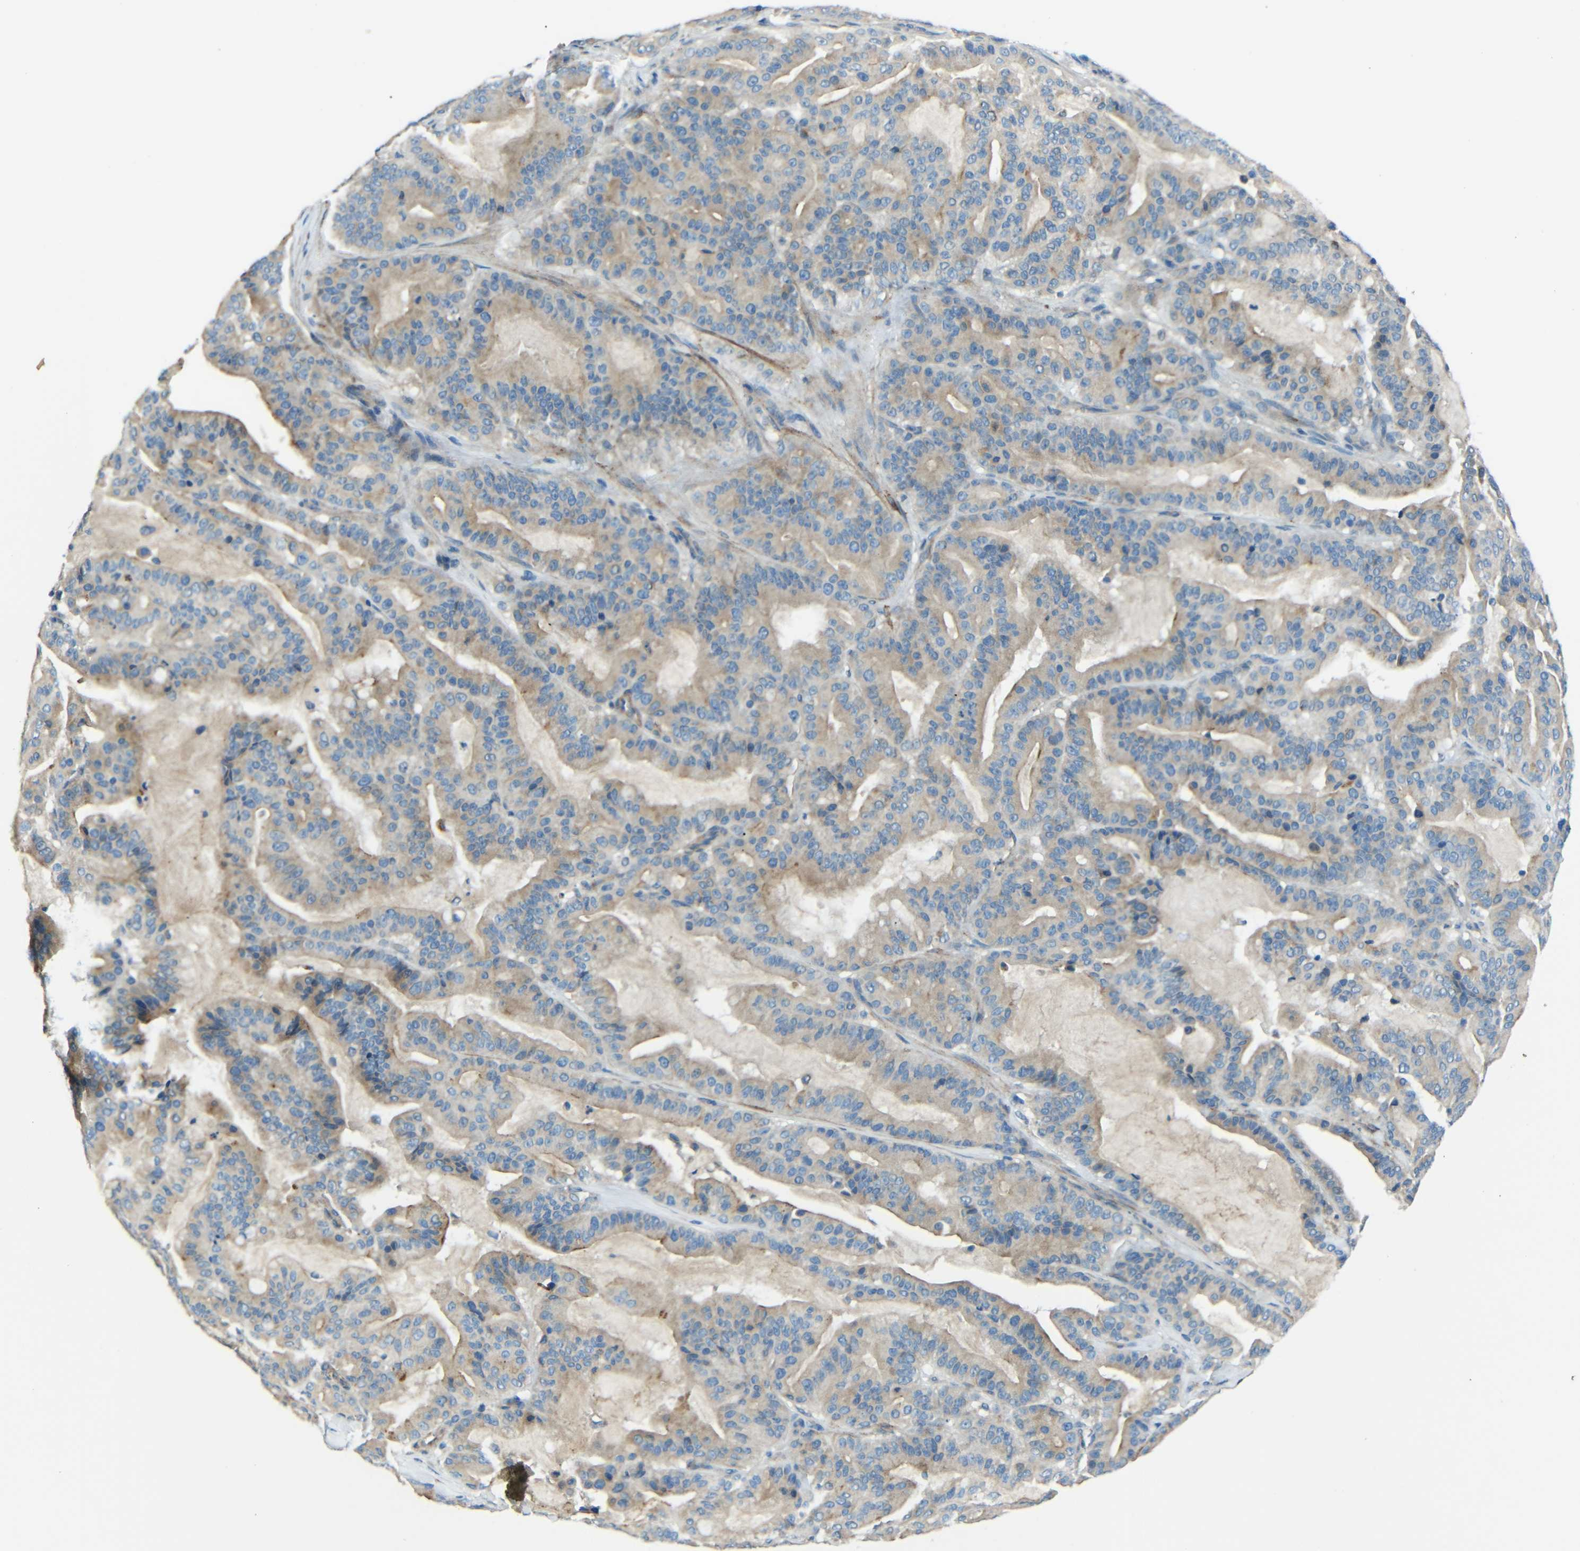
{"staining": {"intensity": "weak", "quantity": ">75%", "location": "cytoplasmic/membranous"}, "tissue": "pancreatic cancer", "cell_type": "Tumor cells", "image_type": "cancer", "snomed": [{"axis": "morphology", "description": "Adenocarcinoma, NOS"}, {"axis": "topography", "description": "Pancreas"}], "caption": "Approximately >75% of tumor cells in human pancreatic cancer (adenocarcinoma) show weak cytoplasmic/membranous protein staining as visualized by brown immunohistochemical staining.", "gene": "CYP26B1", "patient": {"sex": "male", "age": 63}}